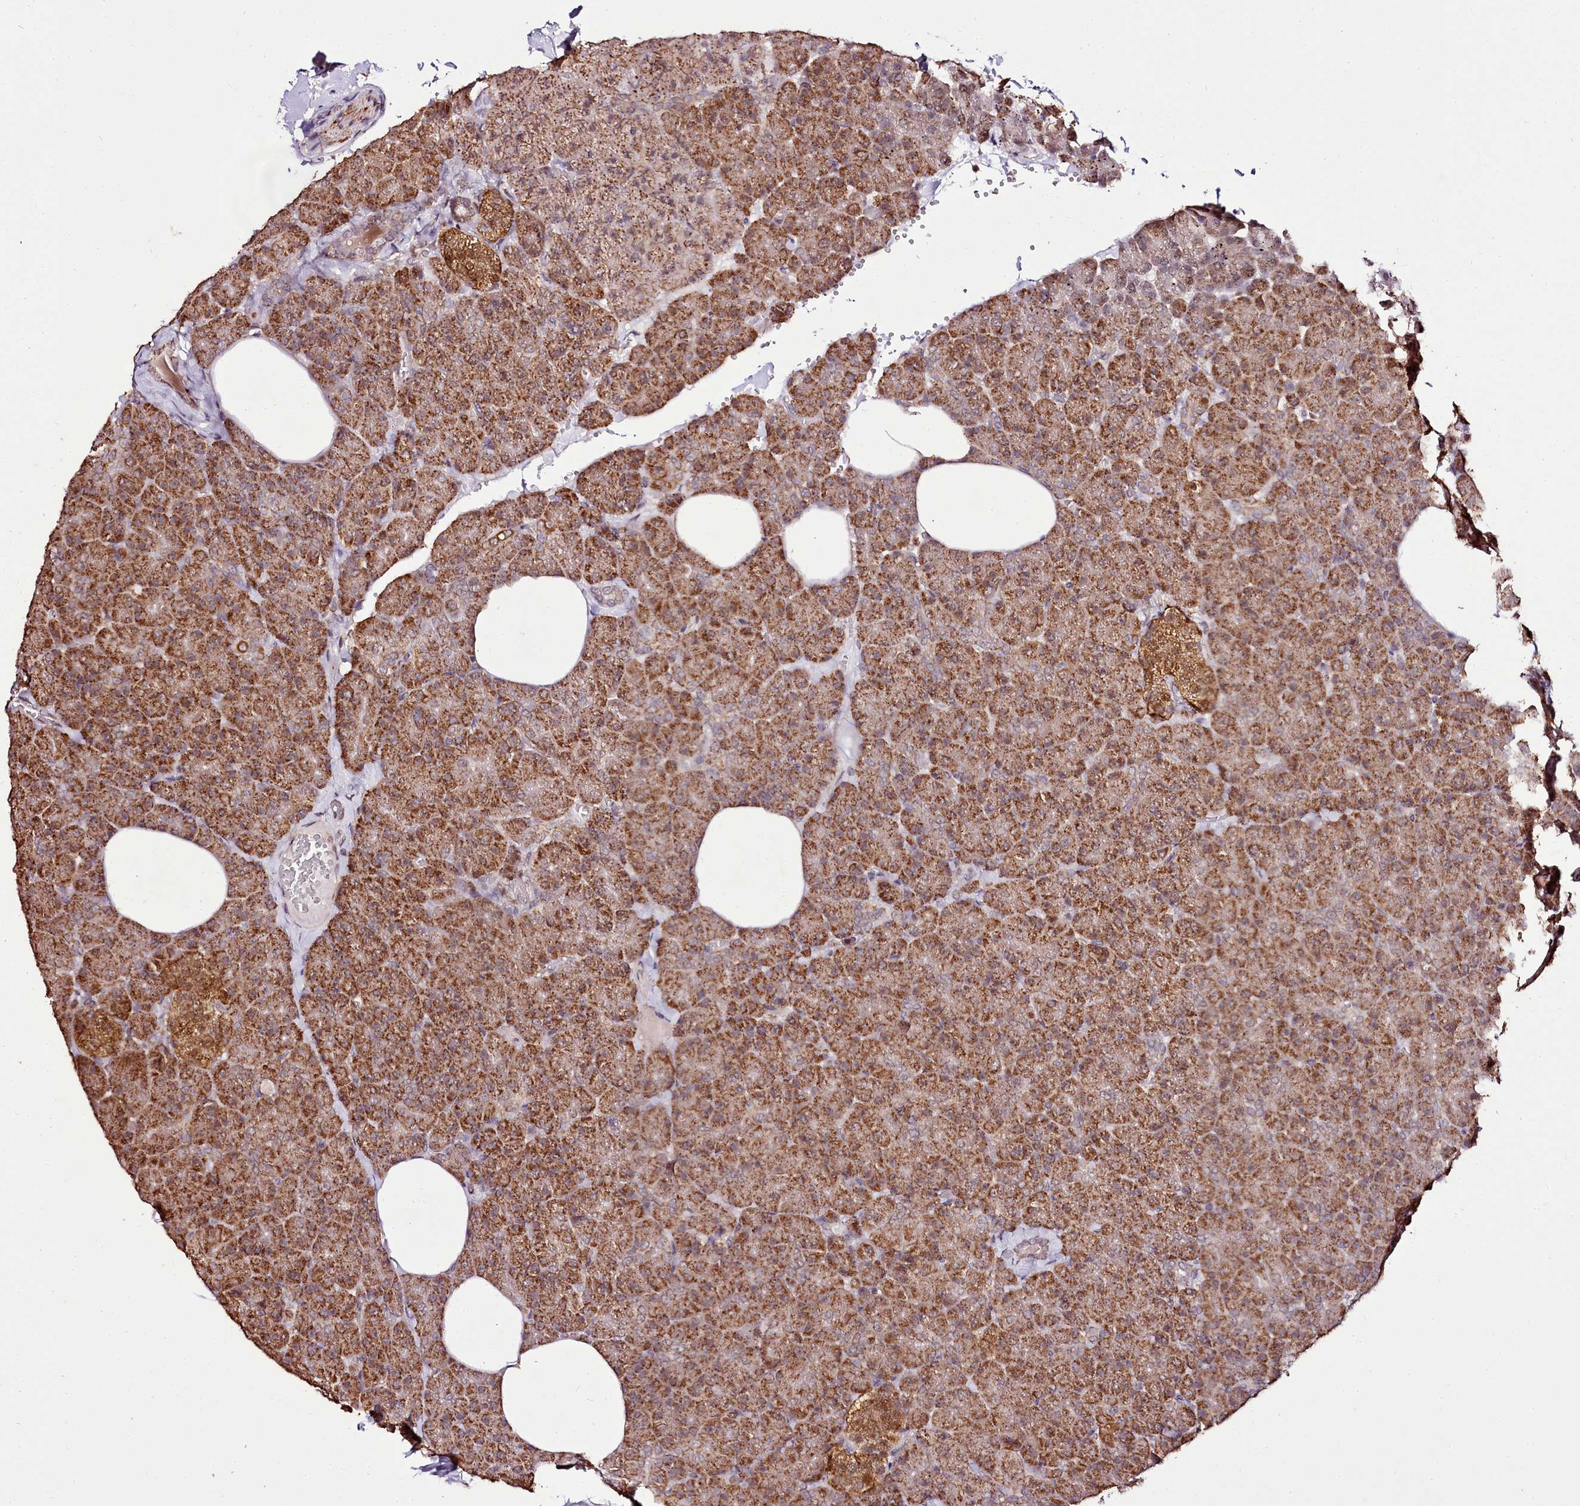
{"staining": {"intensity": "strong", "quantity": ">75%", "location": "cytoplasmic/membranous"}, "tissue": "pancreas", "cell_type": "Exocrine glandular cells", "image_type": "normal", "snomed": [{"axis": "morphology", "description": "Normal tissue, NOS"}, {"axis": "morphology", "description": "Carcinoid, malignant, NOS"}, {"axis": "topography", "description": "Pancreas"}], "caption": "A high-resolution photomicrograph shows IHC staining of normal pancreas, which displays strong cytoplasmic/membranous positivity in about >75% of exocrine glandular cells. (Brightfield microscopy of DAB IHC at high magnification).", "gene": "EDIL3", "patient": {"sex": "female", "age": 35}}